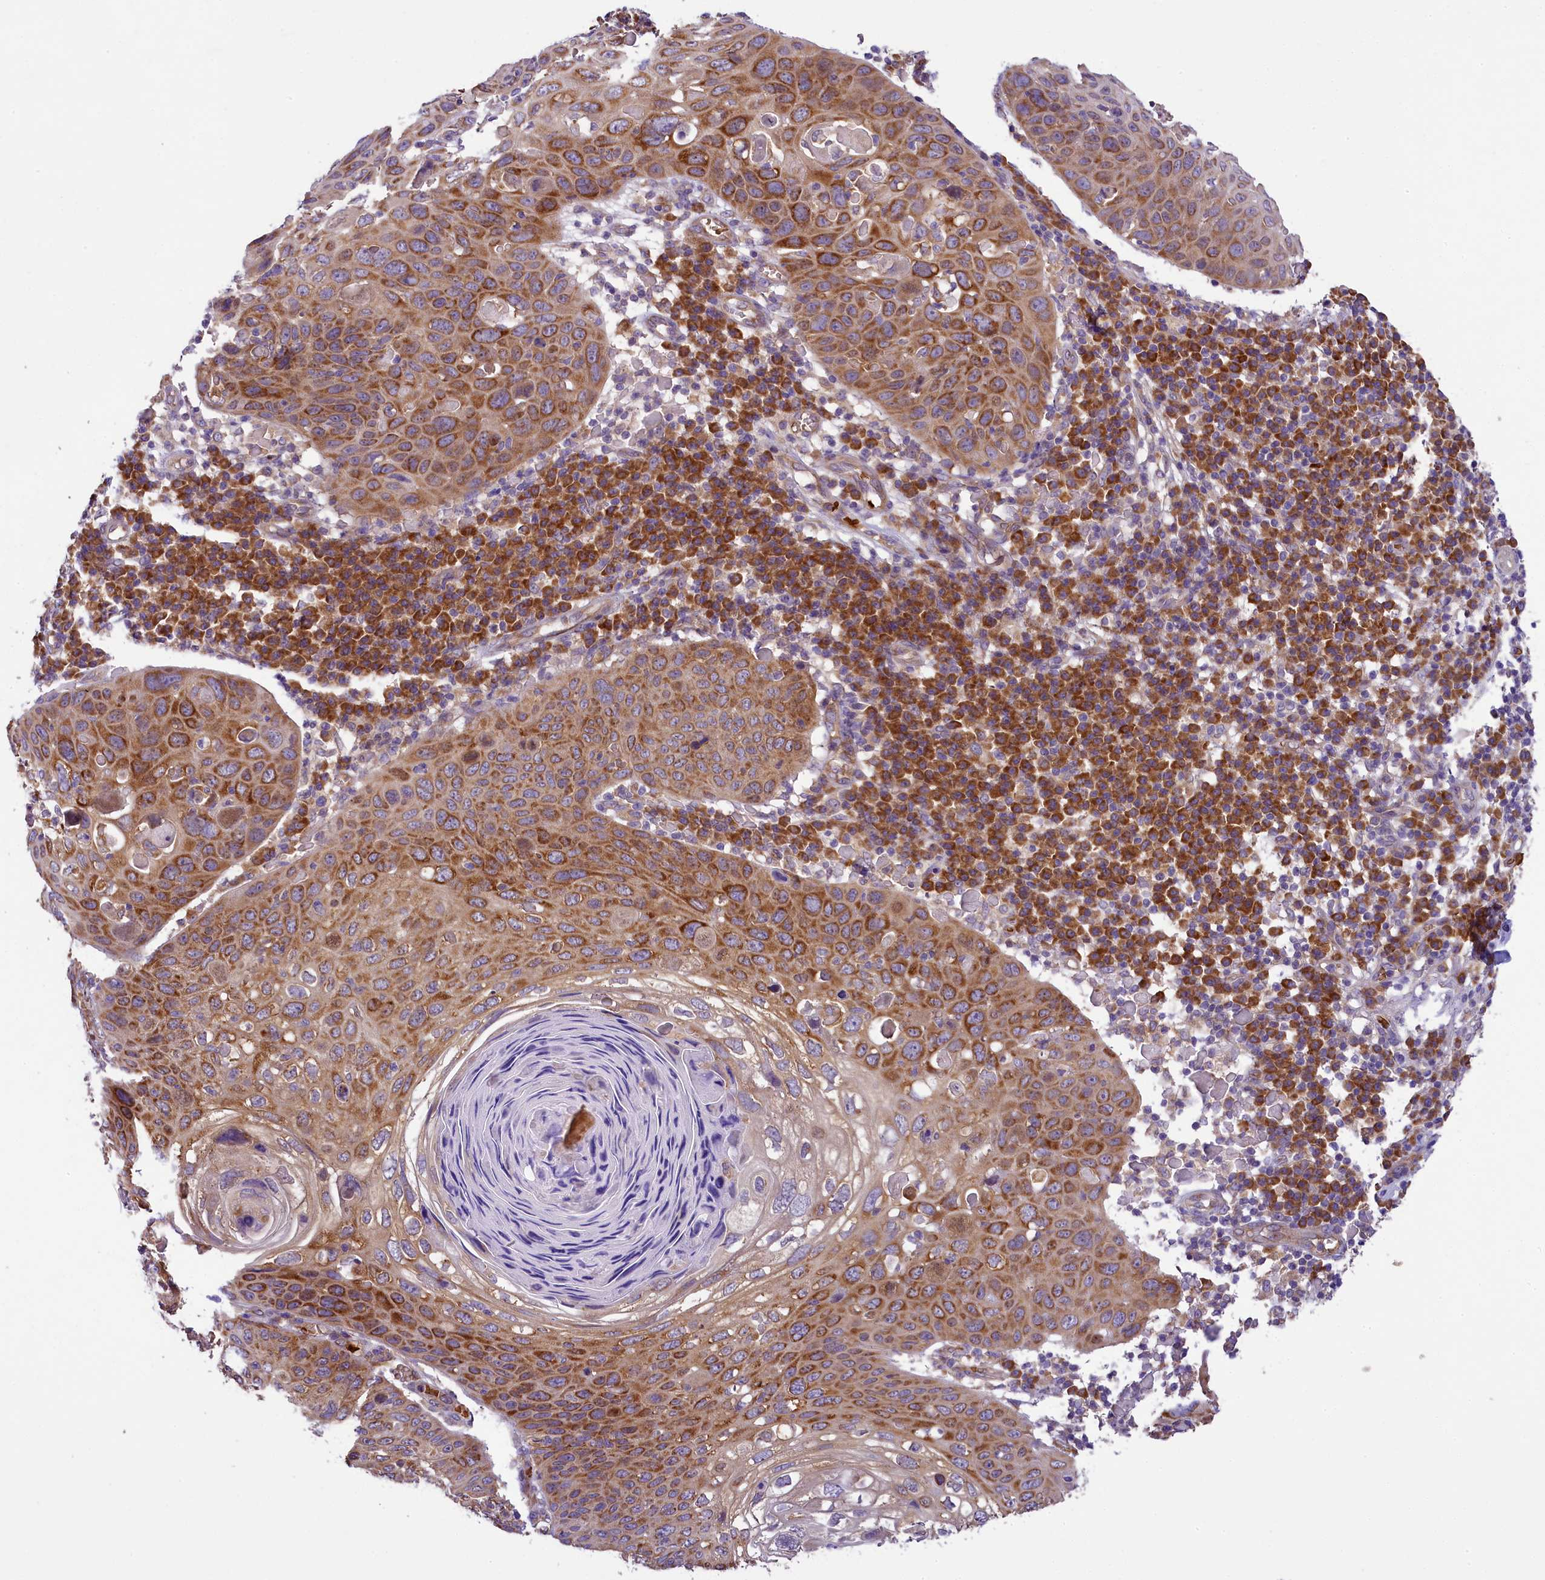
{"staining": {"intensity": "strong", "quantity": "25%-75%", "location": "cytoplasmic/membranous"}, "tissue": "skin cancer", "cell_type": "Tumor cells", "image_type": "cancer", "snomed": [{"axis": "morphology", "description": "Squamous cell carcinoma, NOS"}, {"axis": "topography", "description": "Skin"}], "caption": "Human skin cancer (squamous cell carcinoma) stained with a protein marker exhibits strong staining in tumor cells.", "gene": "LARP4", "patient": {"sex": "female", "age": 90}}